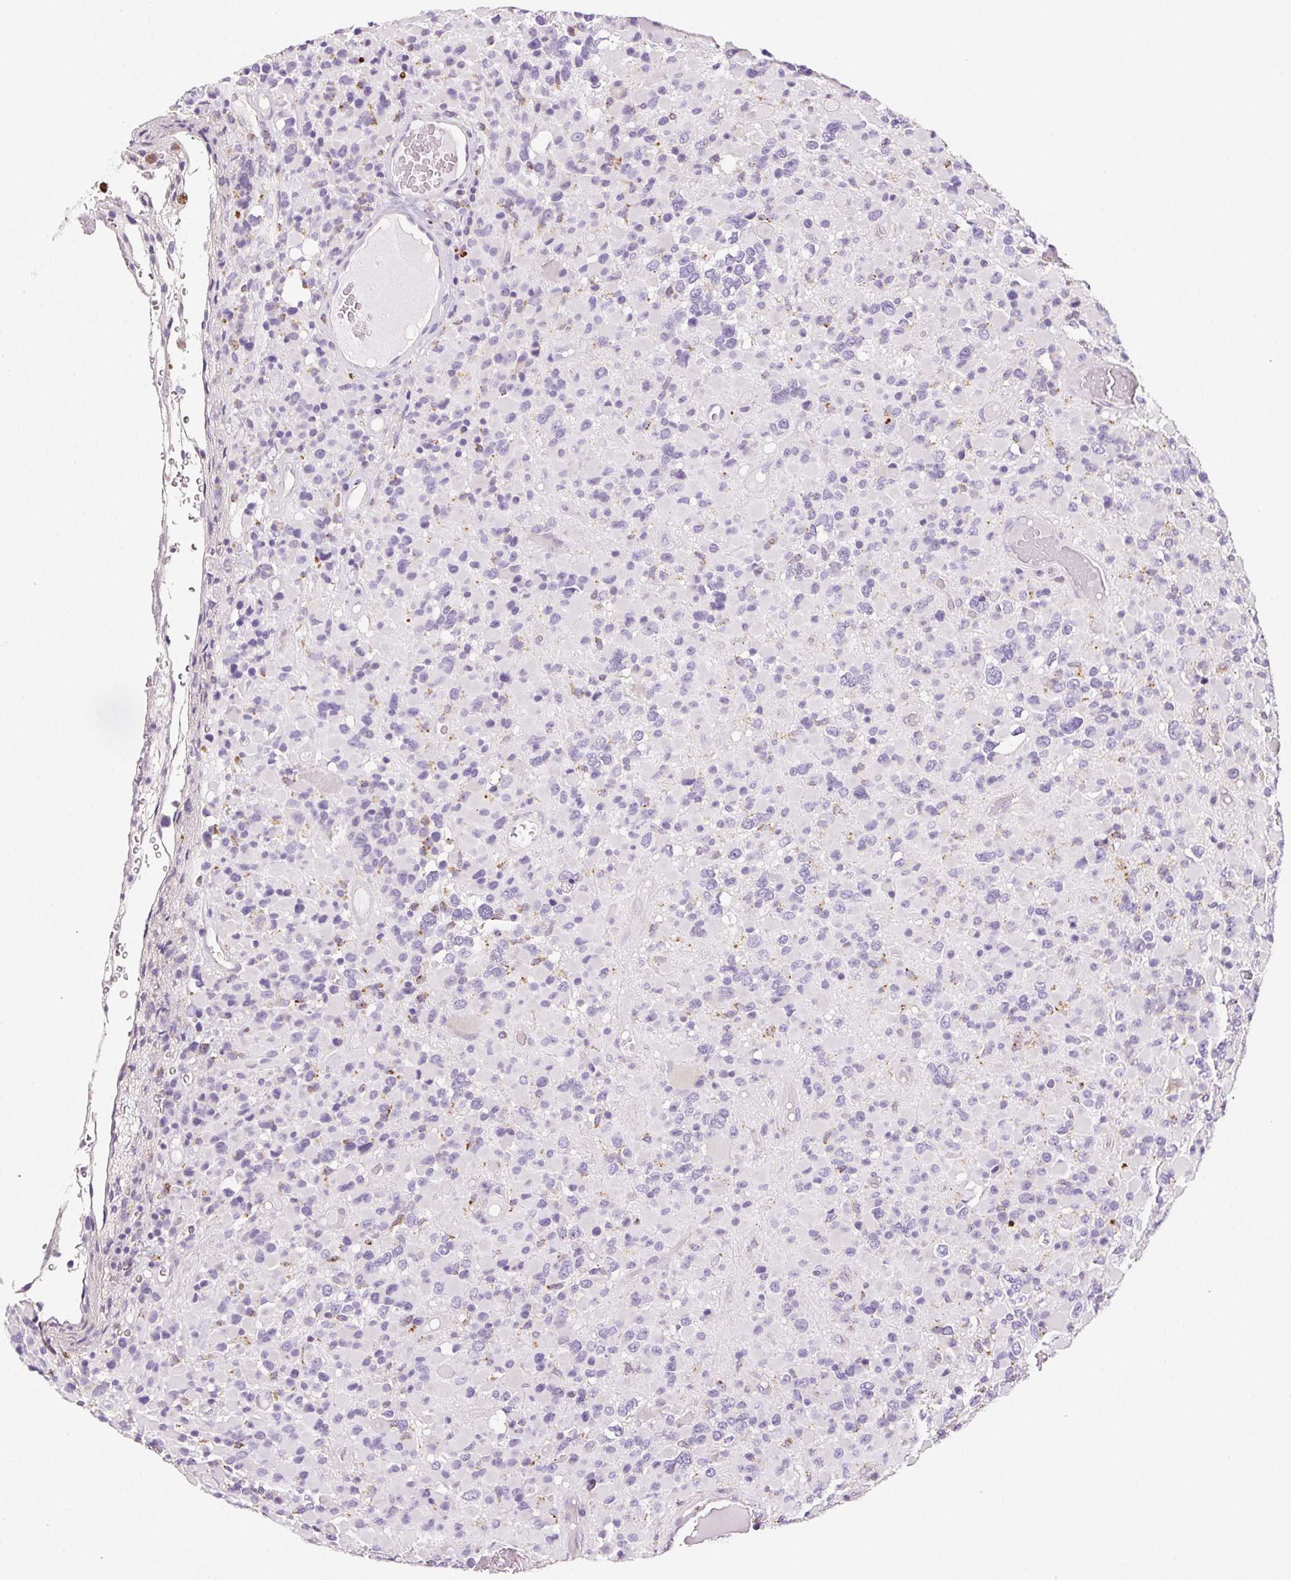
{"staining": {"intensity": "negative", "quantity": "none", "location": "none"}, "tissue": "glioma", "cell_type": "Tumor cells", "image_type": "cancer", "snomed": [{"axis": "morphology", "description": "Glioma, malignant, High grade"}, {"axis": "topography", "description": "Brain"}], "caption": "There is no significant expression in tumor cells of glioma.", "gene": "LIPA", "patient": {"sex": "female", "age": 40}}